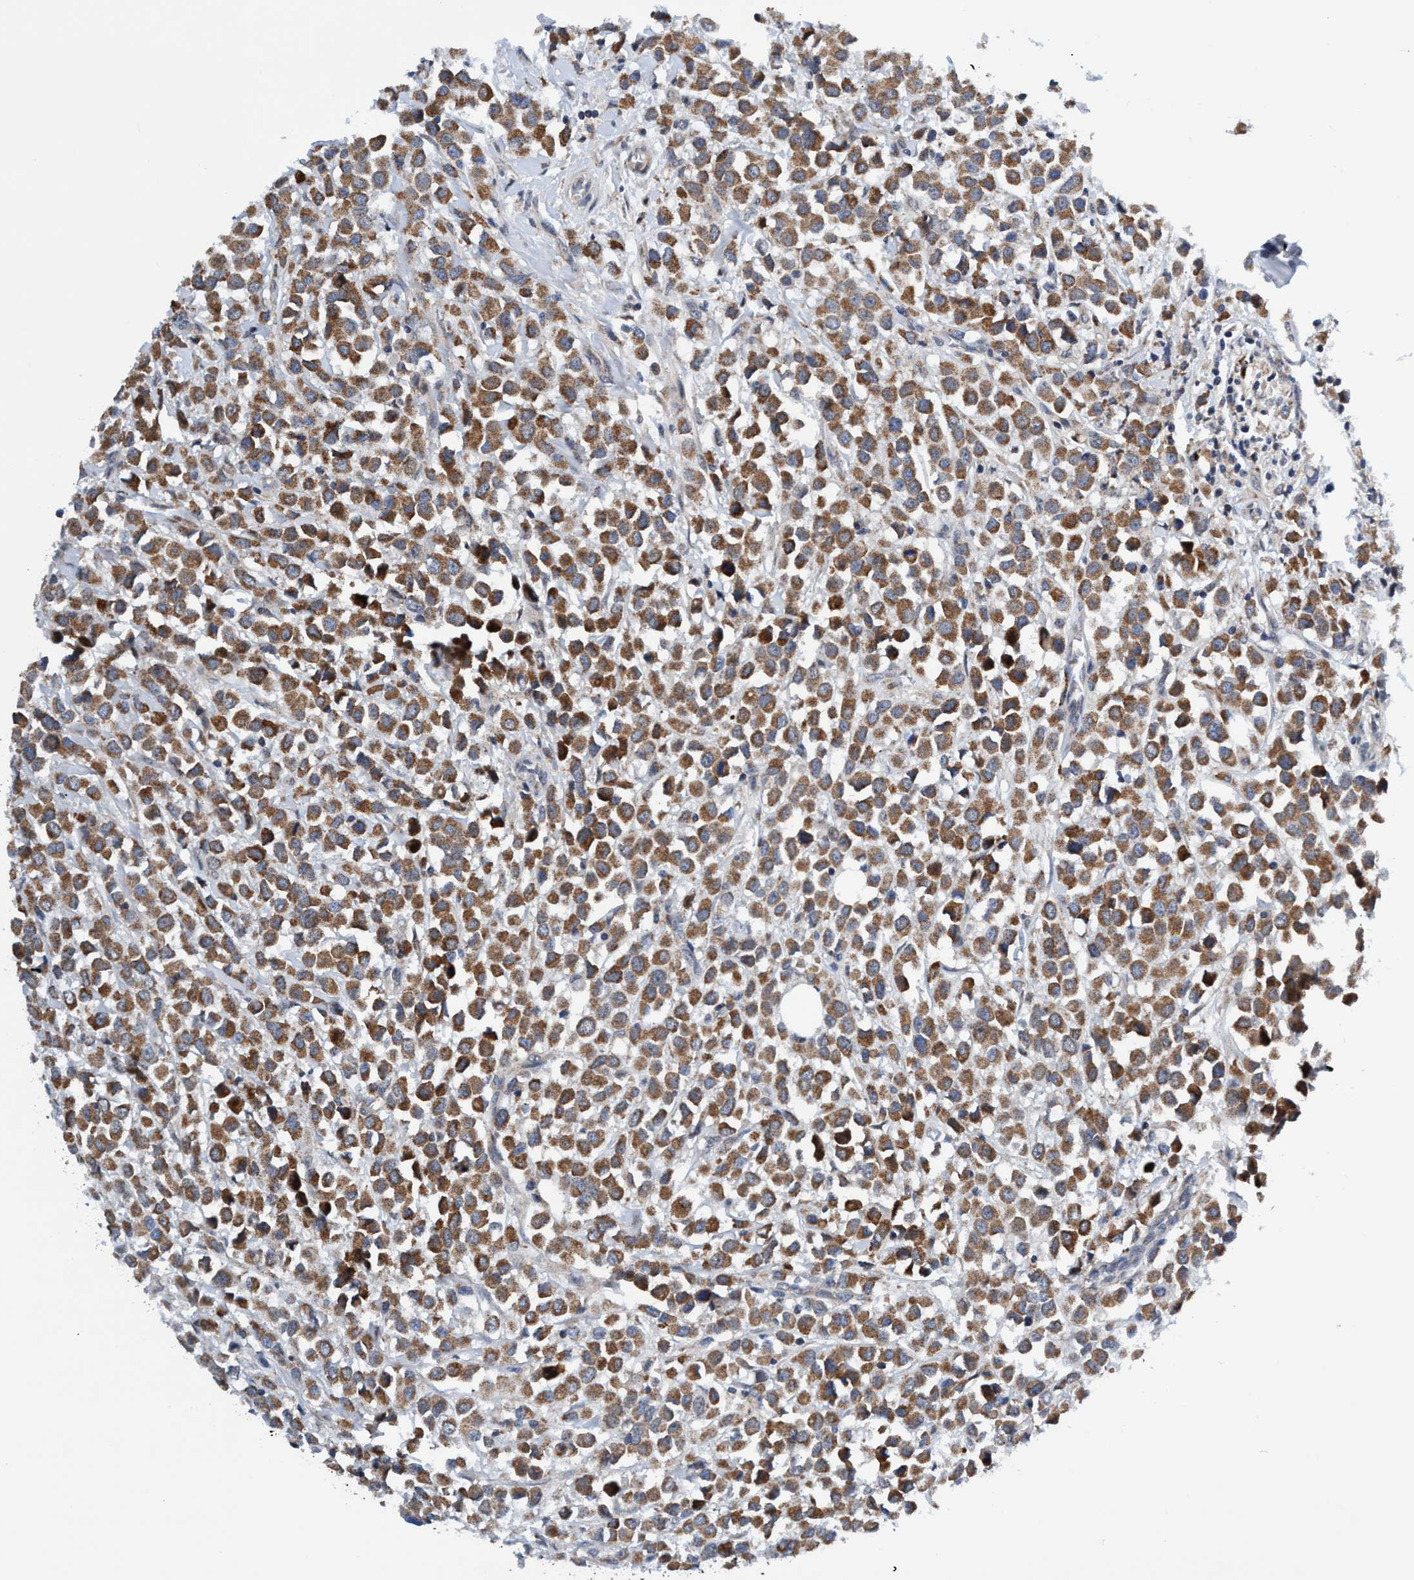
{"staining": {"intensity": "moderate", "quantity": ">75%", "location": "cytoplasmic/membranous"}, "tissue": "breast cancer", "cell_type": "Tumor cells", "image_type": "cancer", "snomed": [{"axis": "morphology", "description": "Duct carcinoma"}, {"axis": "topography", "description": "Breast"}], "caption": "This photomicrograph shows IHC staining of breast cancer, with medium moderate cytoplasmic/membranous positivity in about >75% of tumor cells.", "gene": "AGAP2", "patient": {"sex": "female", "age": 61}}